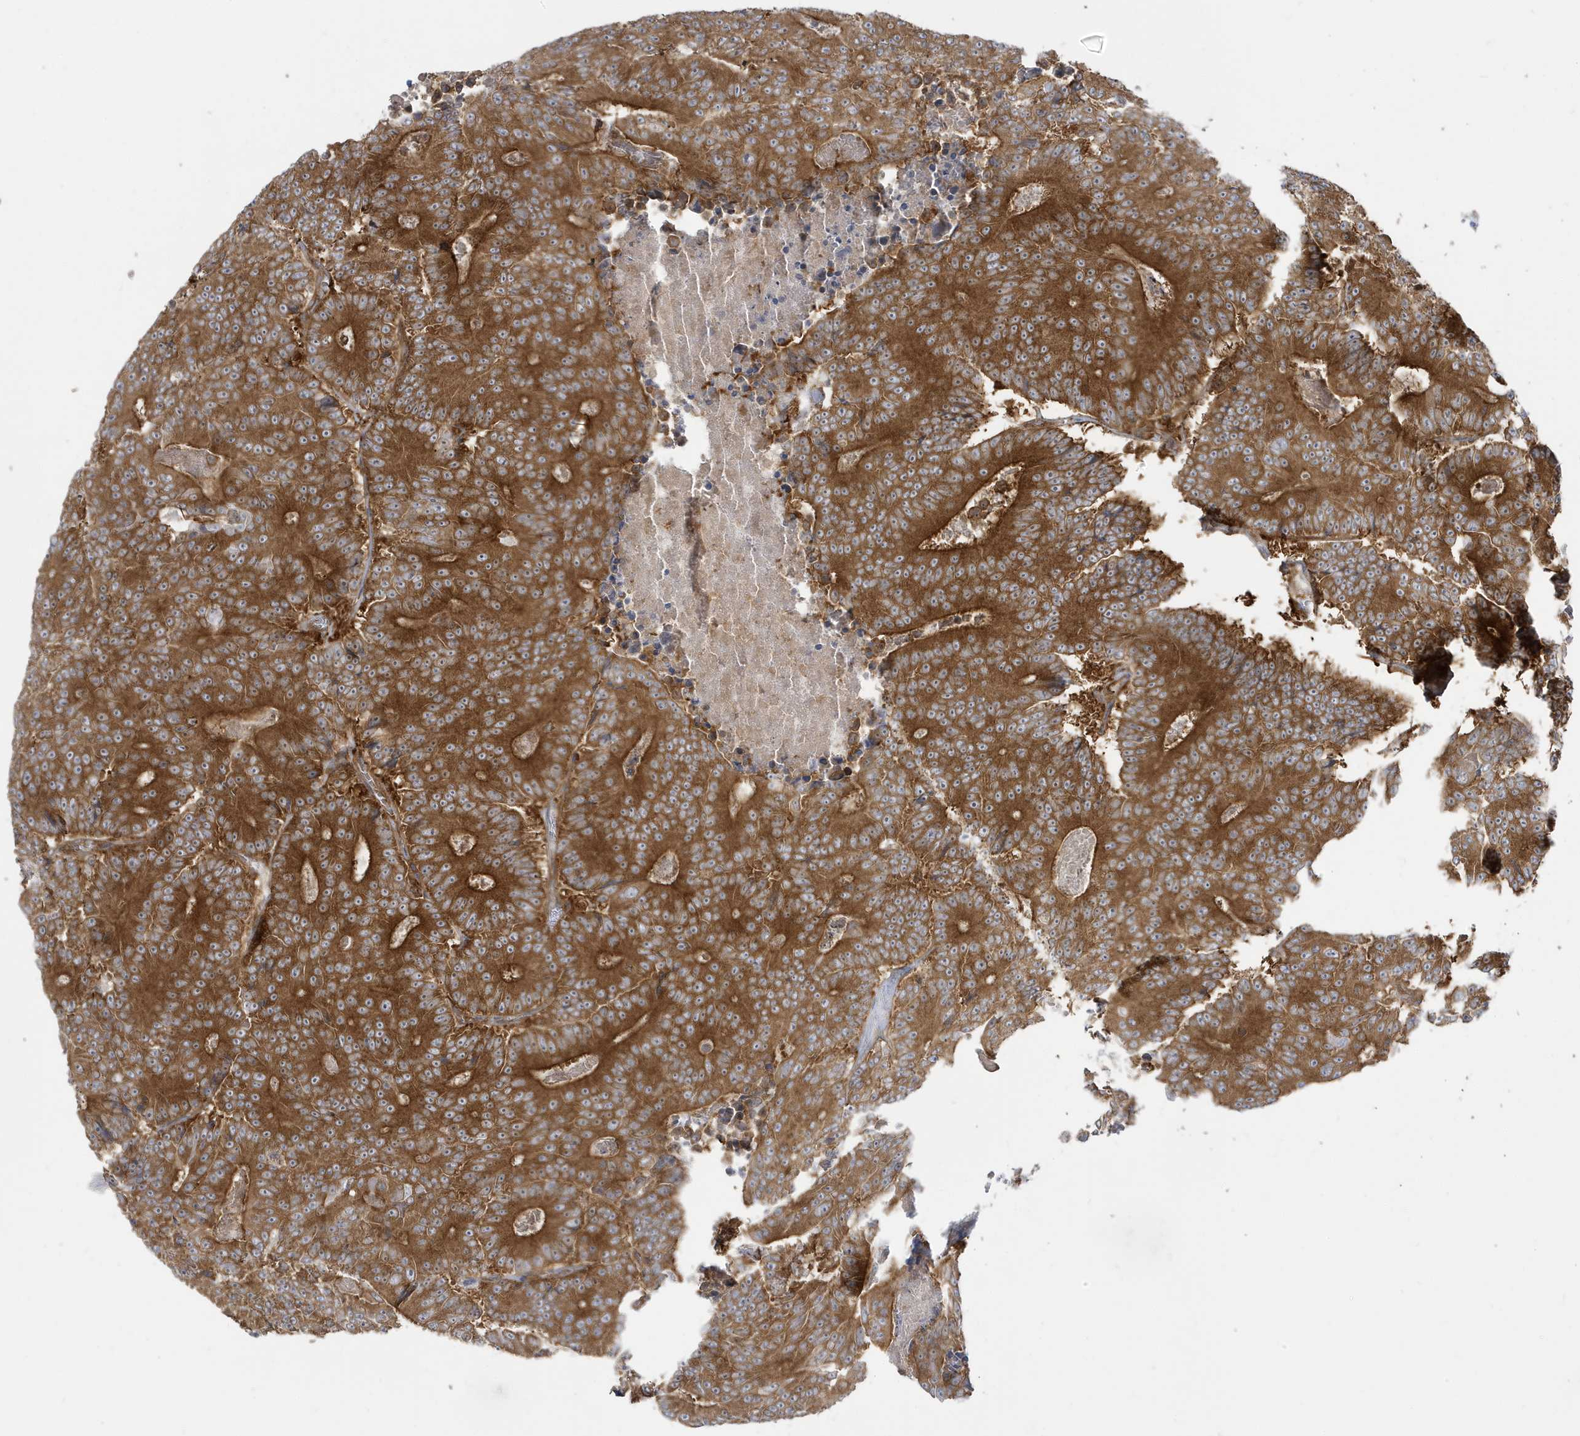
{"staining": {"intensity": "moderate", "quantity": ">75%", "location": "cytoplasmic/membranous"}, "tissue": "colorectal cancer", "cell_type": "Tumor cells", "image_type": "cancer", "snomed": [{"axis": "morphology", "description": "Adenocarcinoma, NOS"}, {"axis": "topography", "description": "Colon"}], "caption": "Human colorectal cancer (adenocarcinoma) stained with a brown dye displays moderate cytoplasmic/membranous positive positivity in approximately >75% of tumor cells.", "gene": "STAM", "patient": {"sex": "male", "age": 83}}